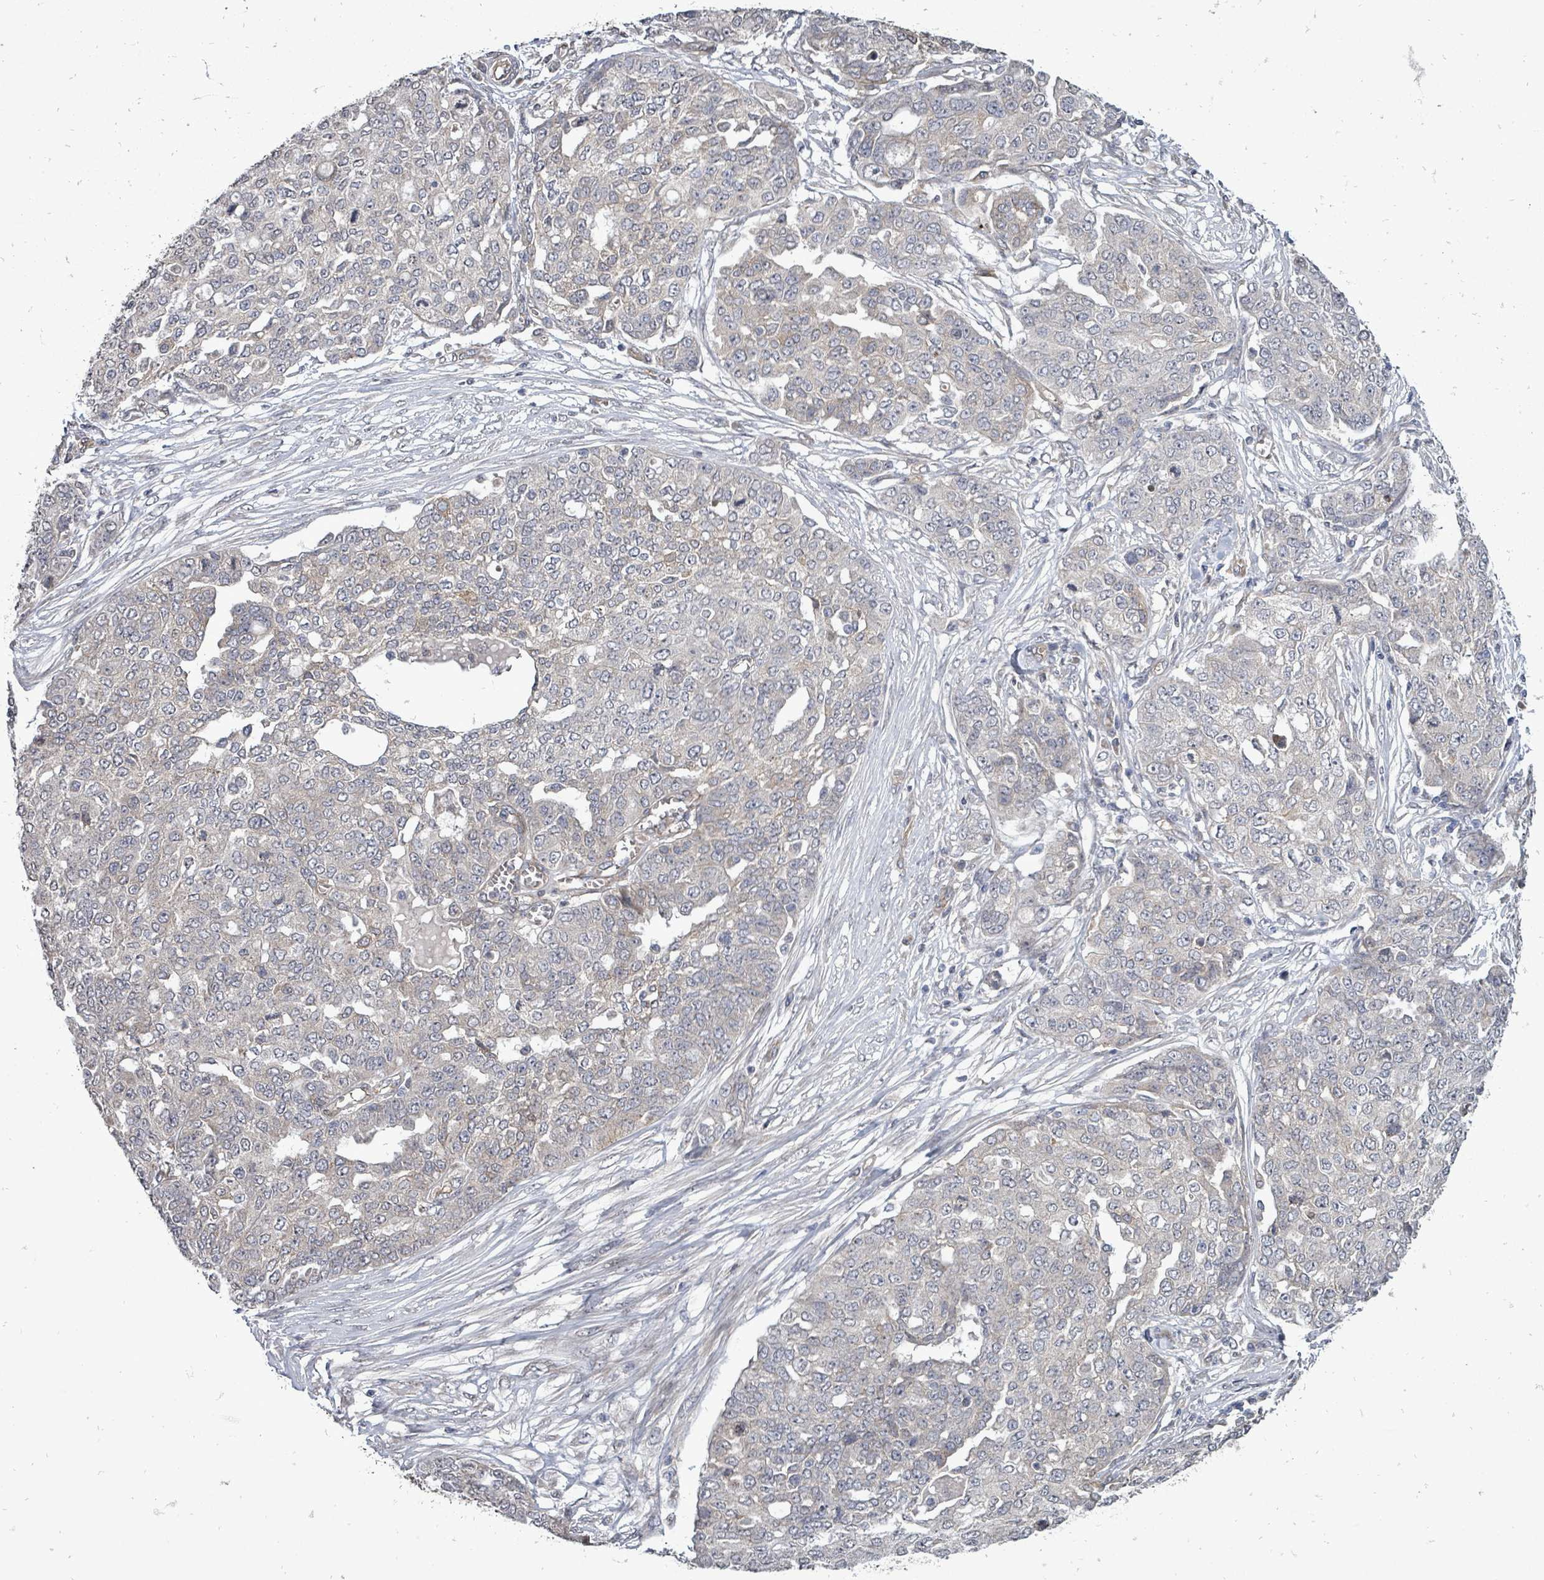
{"staining": {"intensity": "negative", "quantity": "none", "location": "none"}, "tissue": "ovarian cancer", "cell_type": "Tumor cells", "image_type": "cancer", "snomed": [{"axis": "morphology", "description": "Cystadenocarcinoma, serous, NOS"}, {"axis": "topography", "description": "Soft tissue"}, {"axis": "topography", "description": "Ovary"}], "caption": "Tumor cells are negative for brown protein staining in serous cystadenocarcinoma (ovarian). The staining is performed using DAB brown chromogen with nuclei counter-stained in using hematoxylin.", "gene": "RALGAPB", "patient": {"sex": "female", "age": 57}}